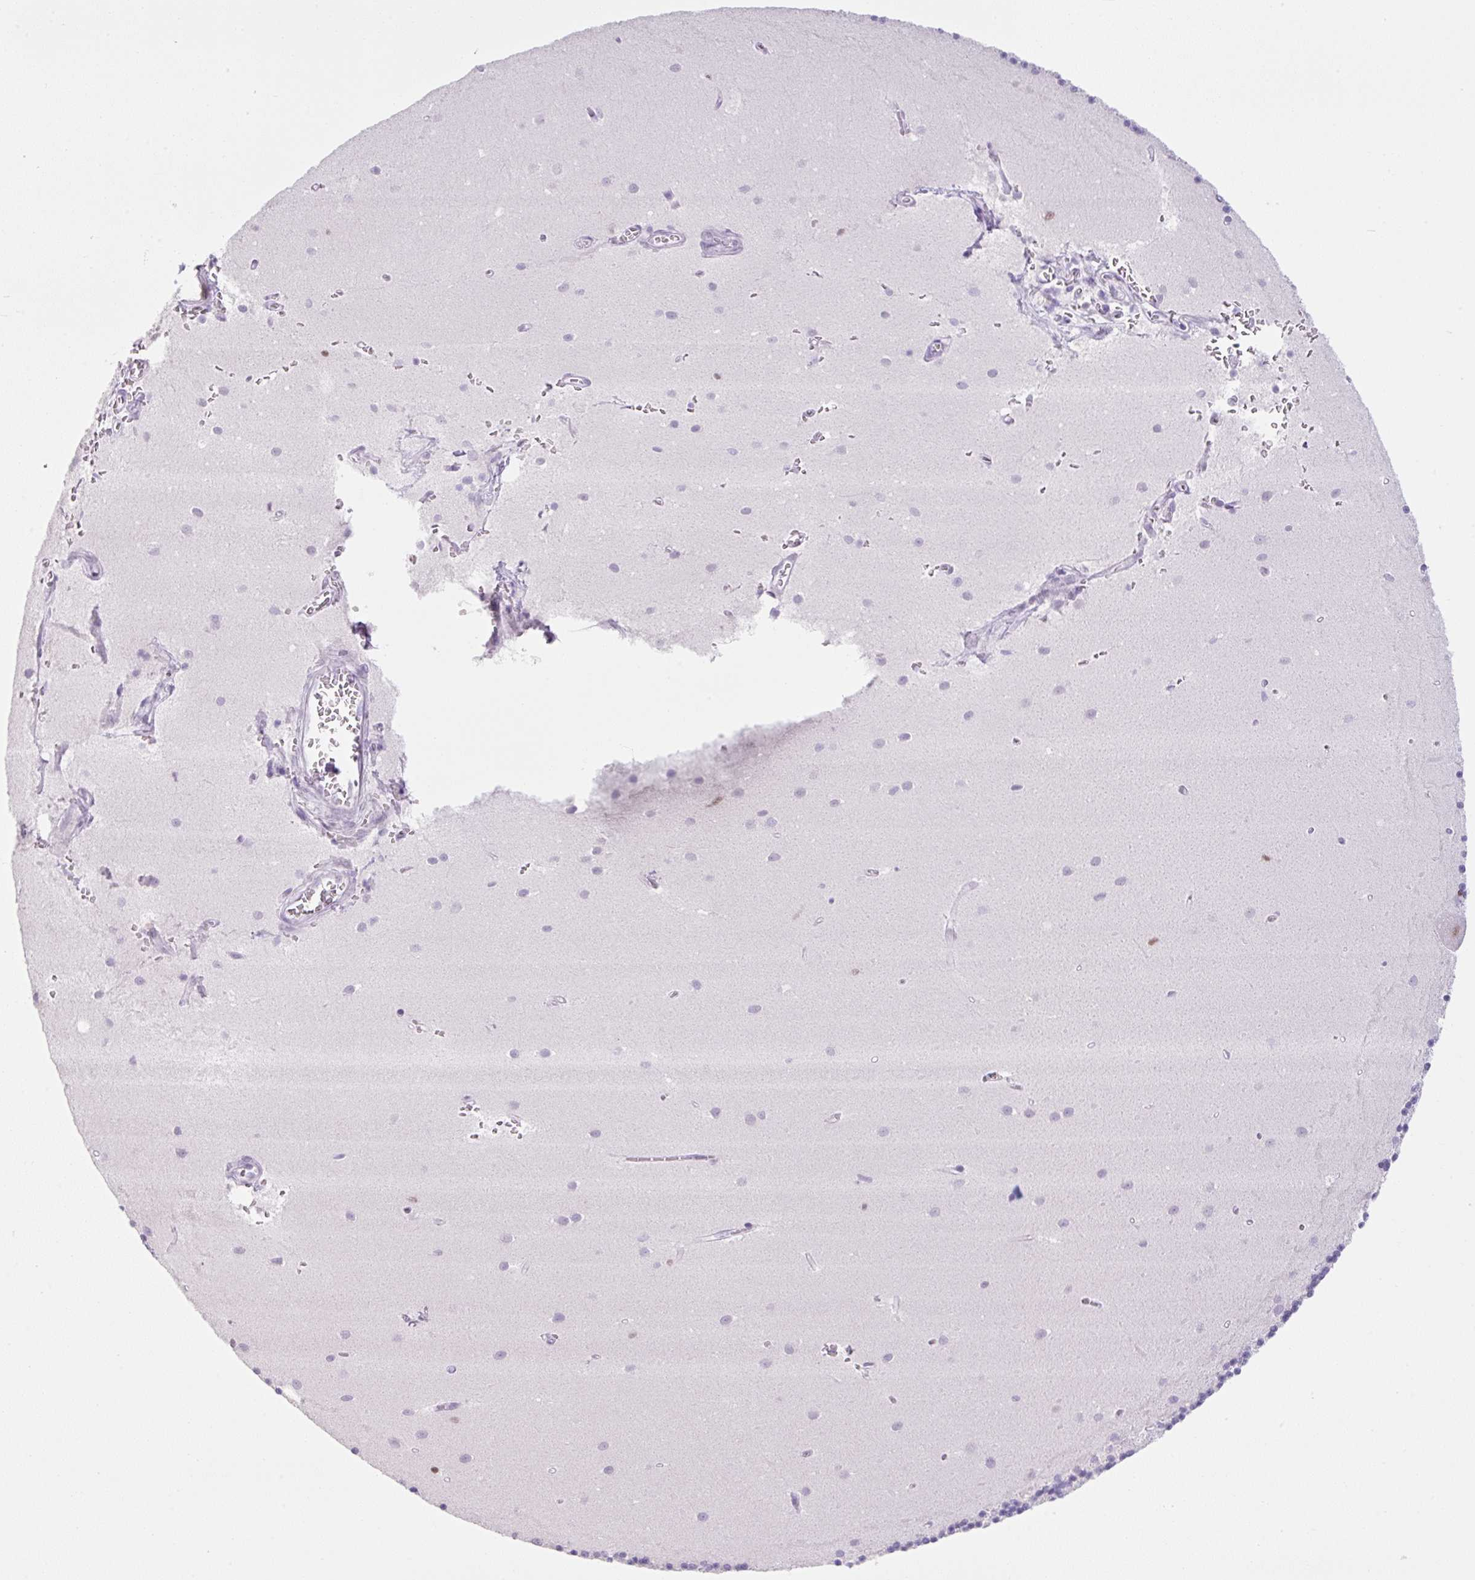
{"staining": {"intensity": "negative", "quantity": "none", "location": "none"}, "tissue": "cerebellum", "cell_type": "Cells in granular layer", "image_type": "normal", "snomed": [{"axis": "morphology", "description": "Normal tissue, NOS"}, {"axis": "topography", "description": "Cerebellum"}], "caption": "Immunohistochemistry histopathology image of unremarkable human cerebellum stained for a protein (brown), which demonstrates no positivity in cells in granular layer. The staining is performed using DAB (3,3'-diaminobenzidine) brown chromogen with nuclei counter-stained in using hematoxylin.", "gene": "TLE3", "patient": {"sex": "male", "age": 54}}